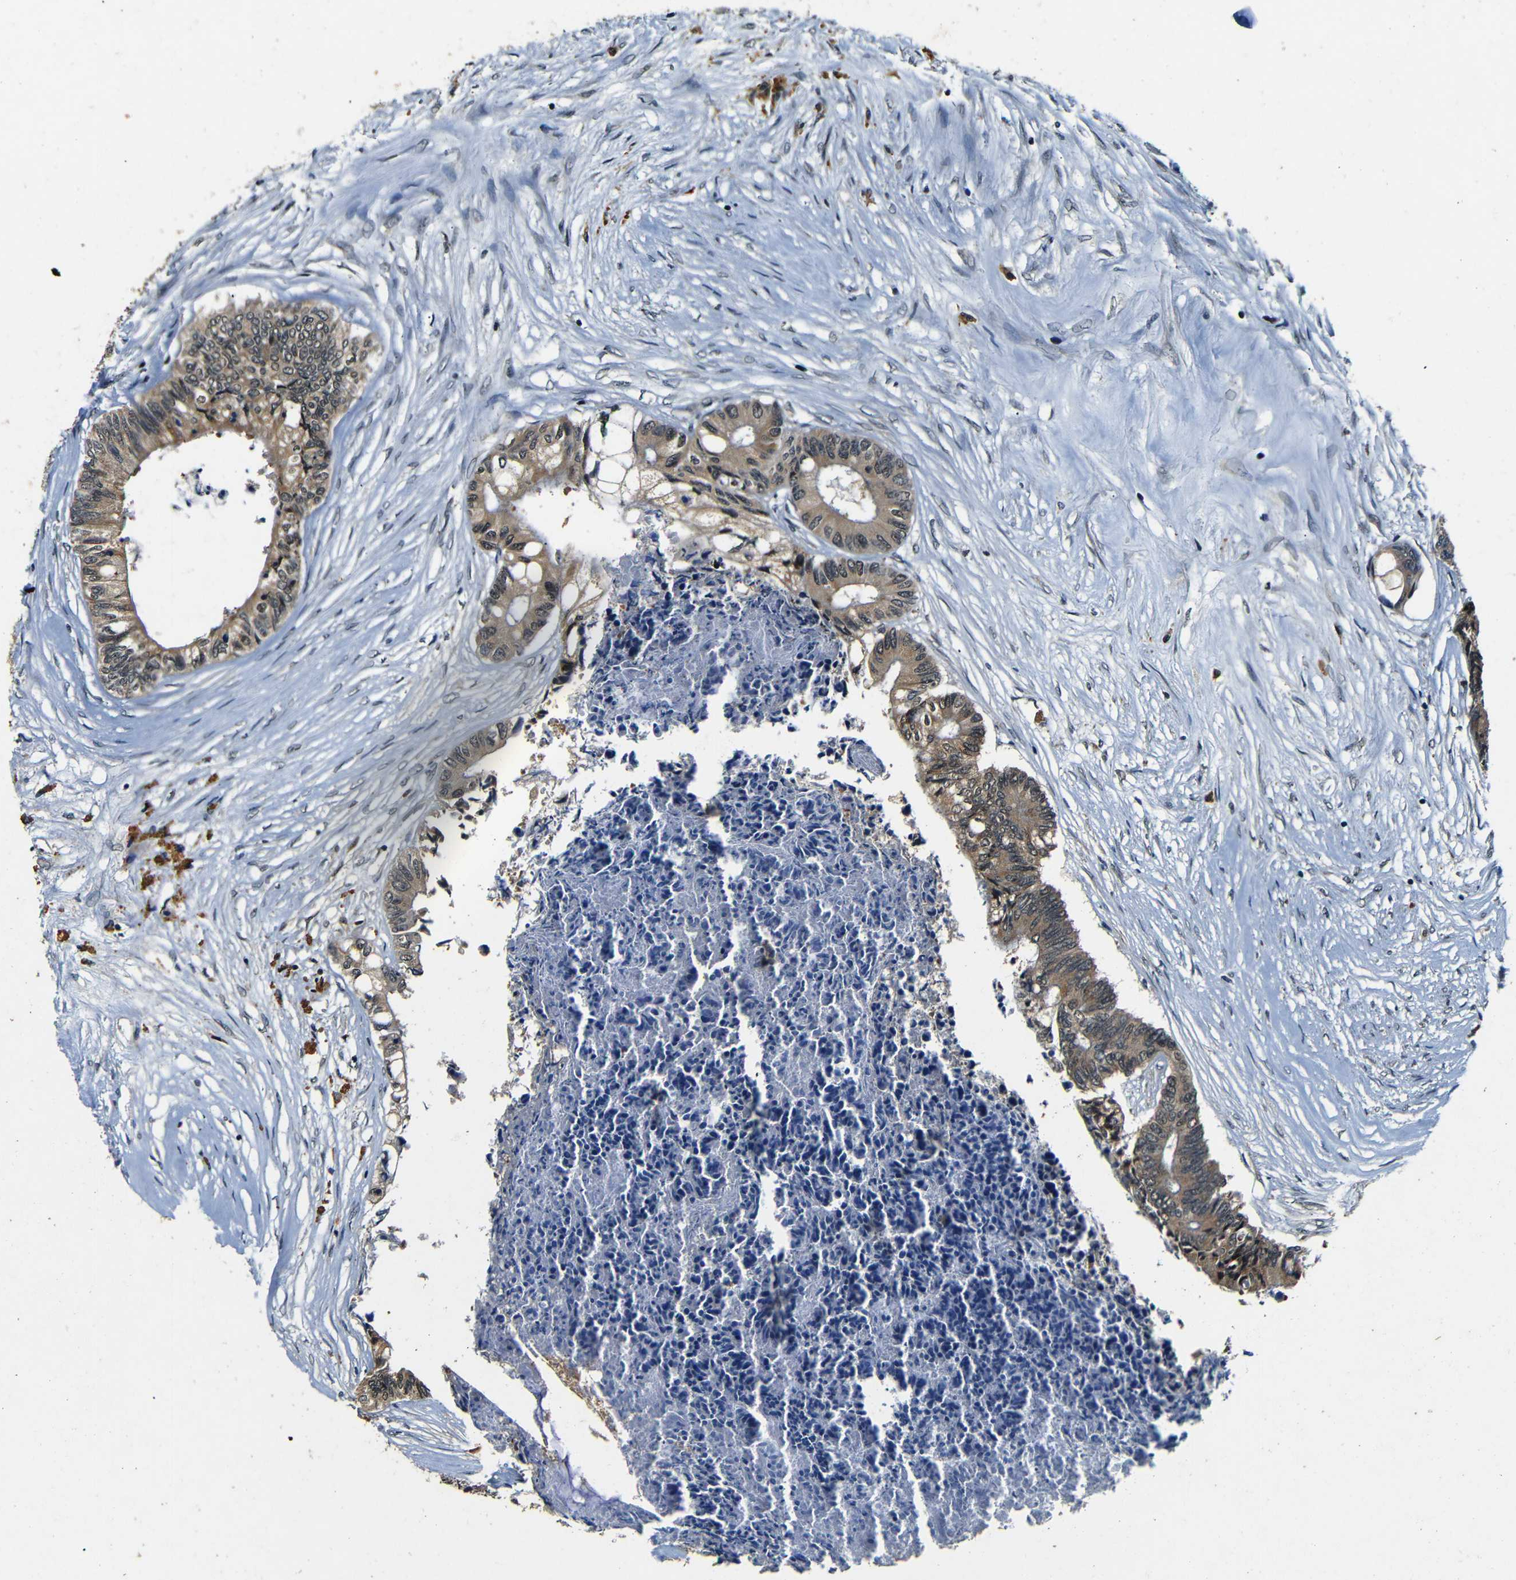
{"staining": {"intensity": "moderate", "quantity": ">75%", "location": "cytoplasmic/membranous,nuclear"}, "tissue": "colorectal cancer", "cell_type": "Tumor cells", "image_type": "cancer", "snomed": [{"axis": "morphology", "description": "Adenocarcinoma, NOS"}, {"axis": "topography", "description": "Rectum"}], "caption": "Colorectal cancer (adenocarcinoma) stained with a brown dye displays moderate cytoplasmic/membranous and nuclear positive positivity in about >75% of tumor cells.", "gene": "FOXD4", "patient": {"sex": "male", "age": 63}}